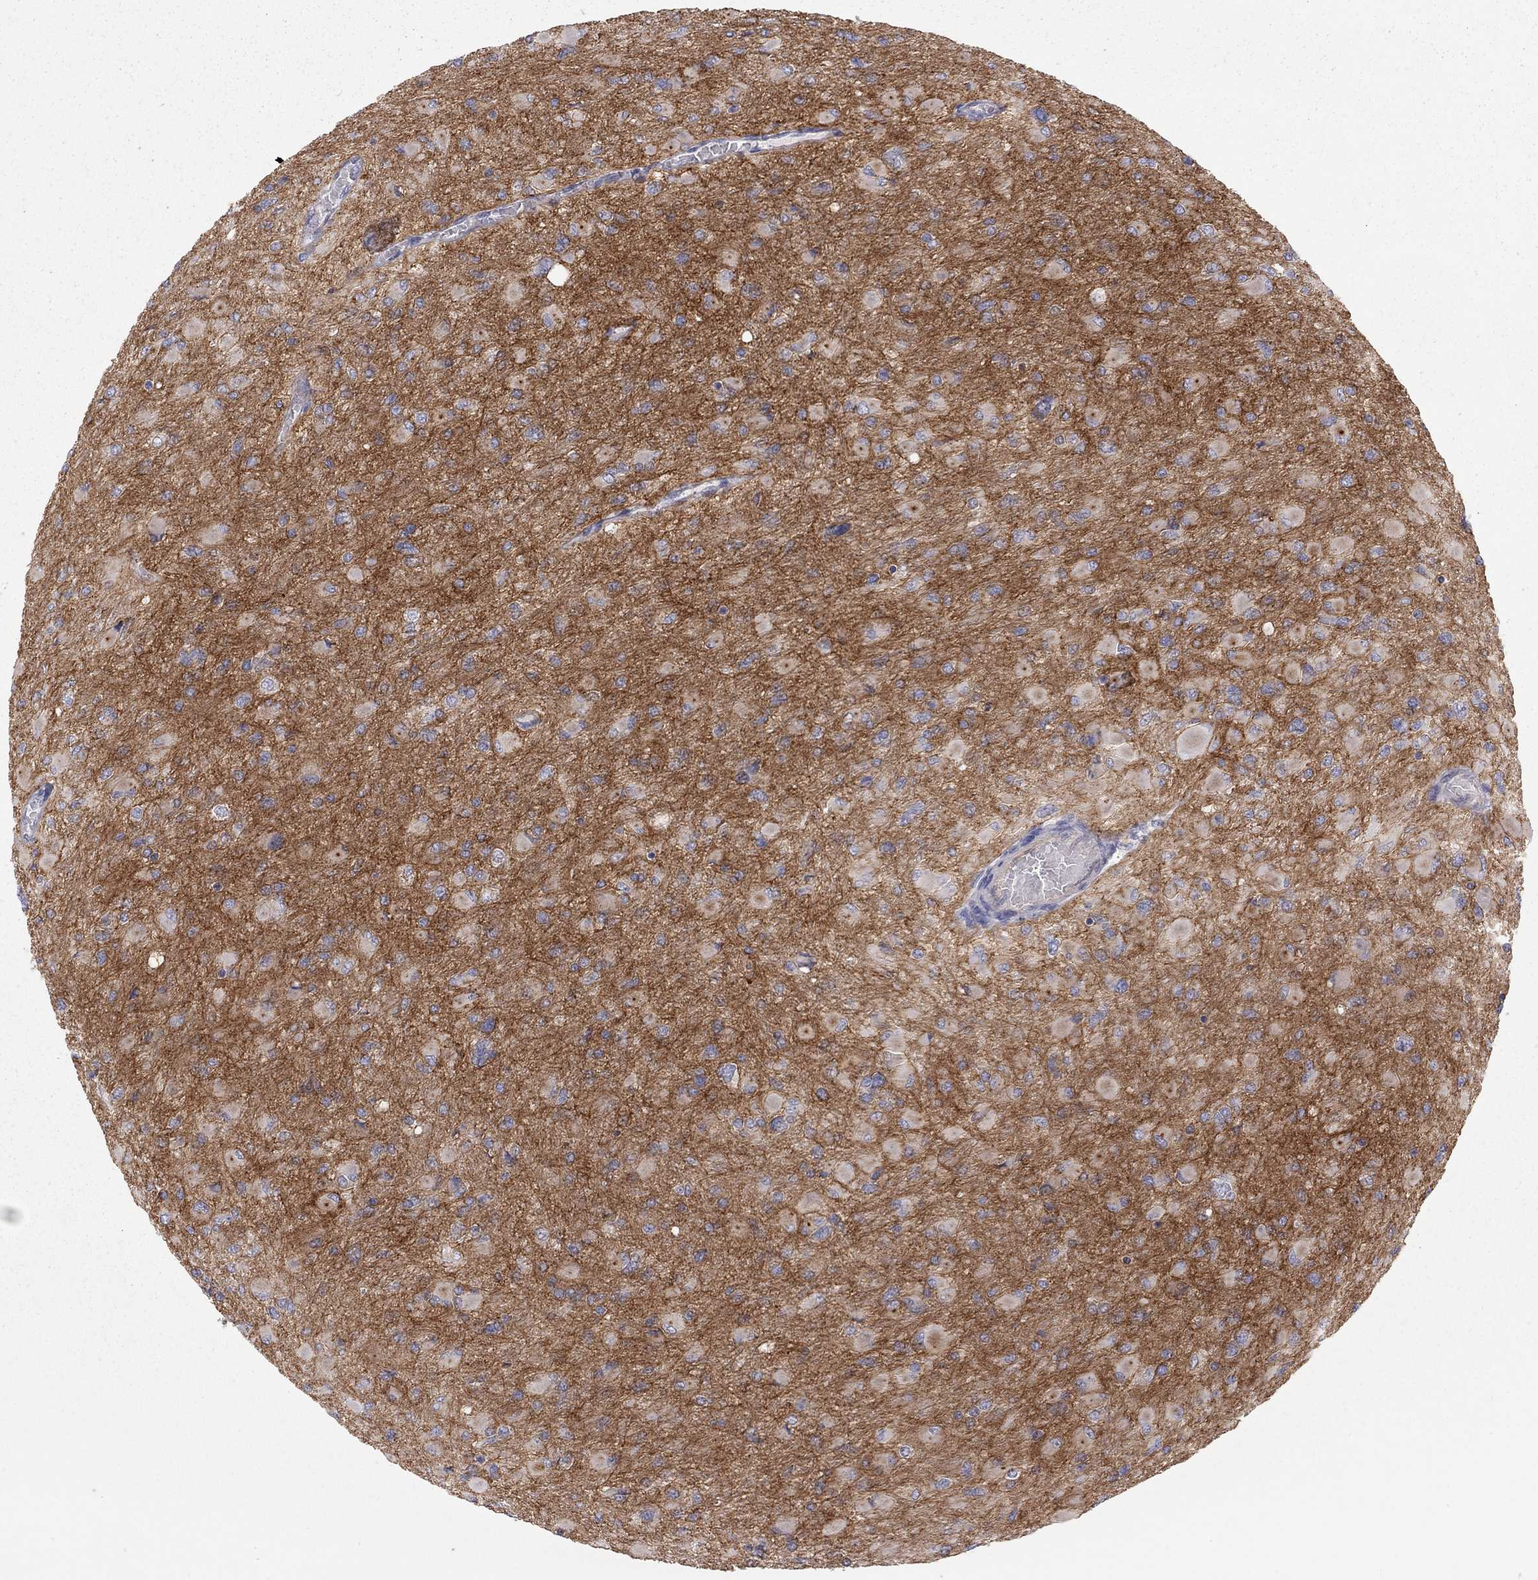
{"staining": {"intensity": "strong", "quantity": "<25%", "location": "cytoplasmic/membranous"}, "tissue": "glioma", "cell_type": "Tumor cells", "image_type": "cancer", "snomed": [{"axis": "morphology", "description": "Glioma, malignant, High grade"}, {"axis": "topography", "description": "Cerebral cortex"}], "caption": "Human glioma stained with a brown dye demonstrates strong cytoplasmic/membranous positive positivity in approximately <25% of tumor cells.", "gene": "GPRC5B", "patient": {"sex": "female", "age": 36}}